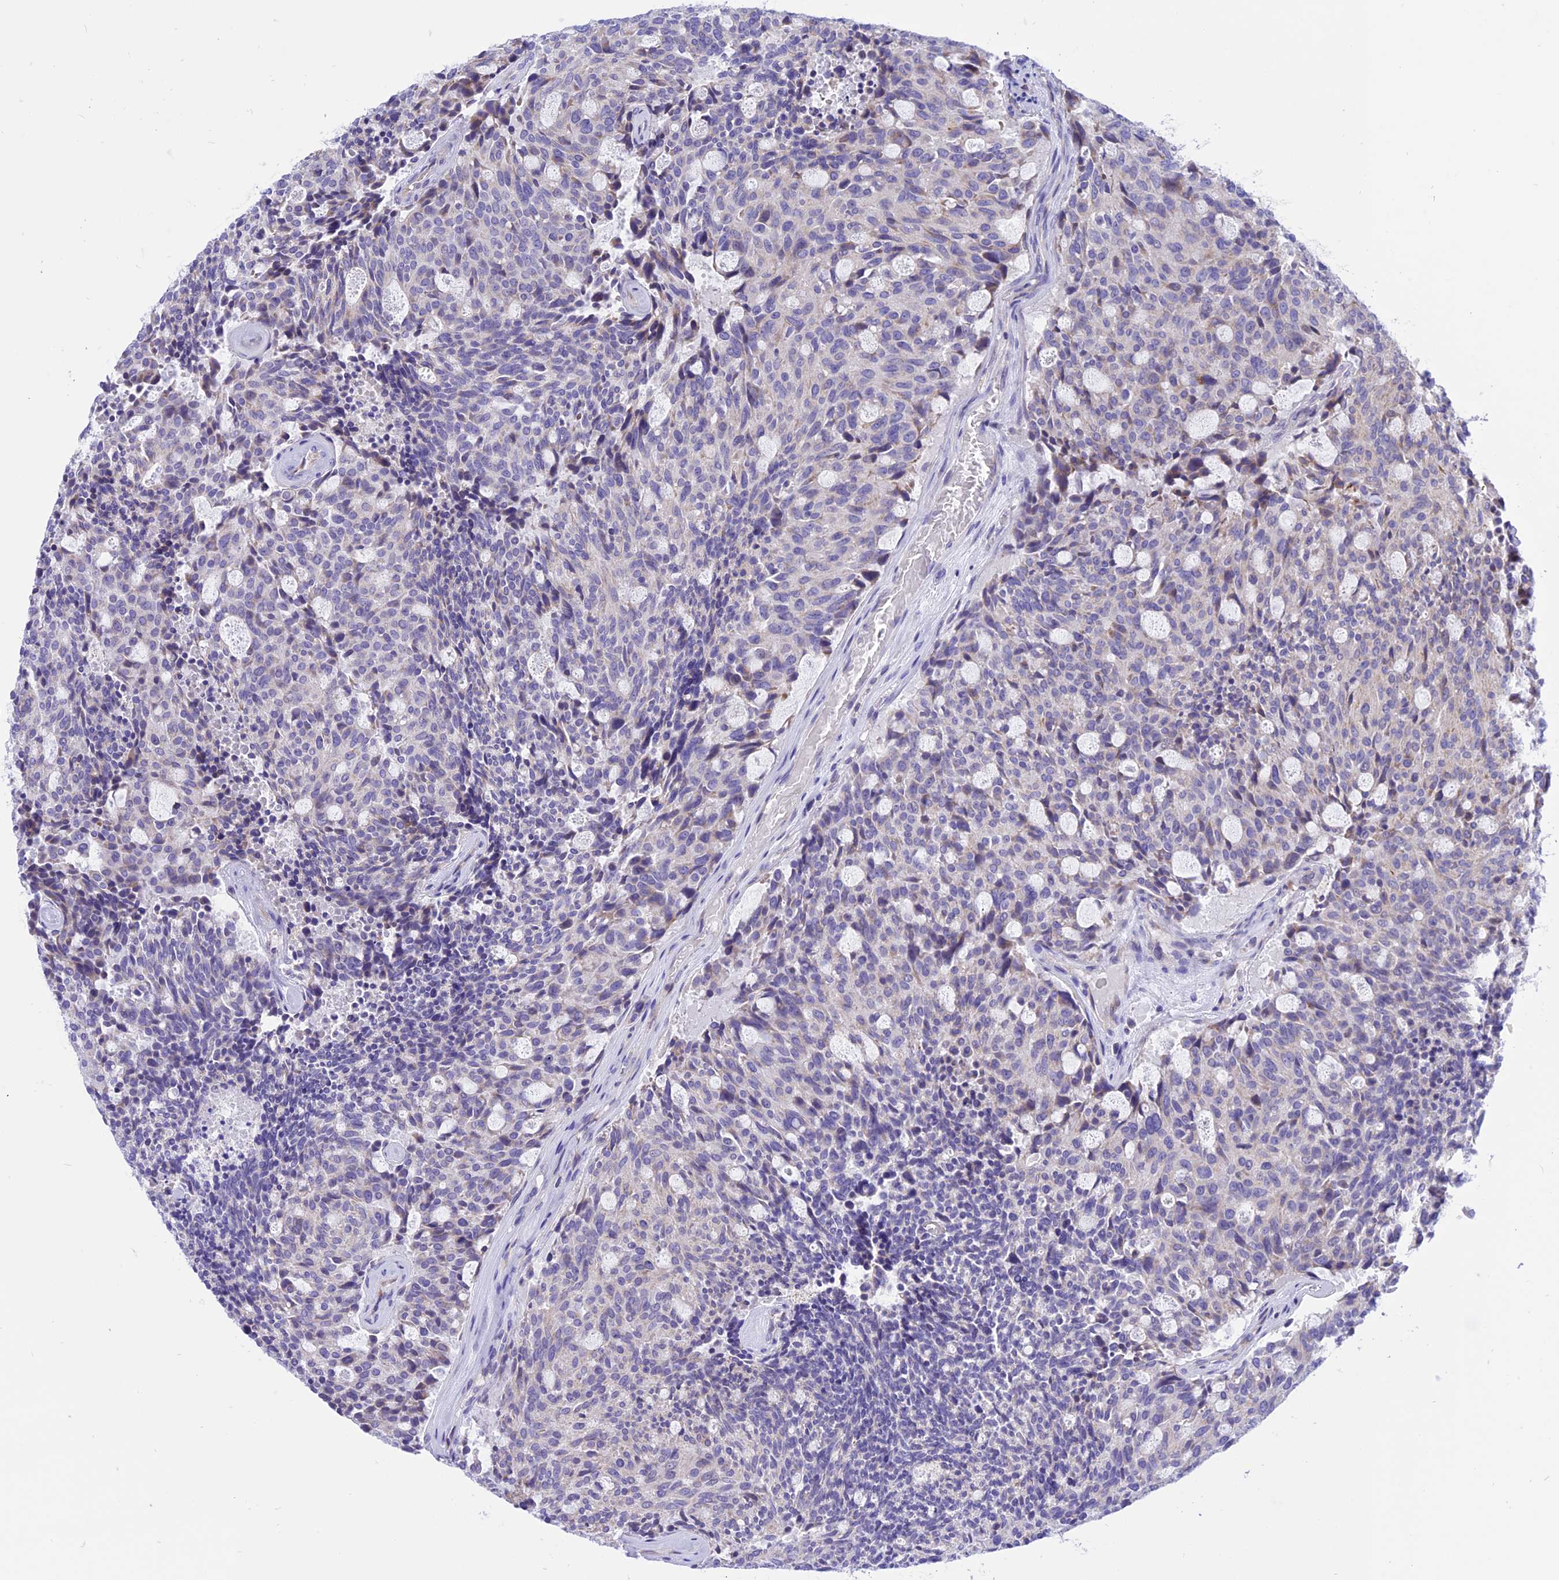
{"staining": {"intensity": "negative", "quantity": "none", "location": "none"}, "tissue": "carcinoid", "cell_type": "Tumor cells", "image_type": "cancer", "snomed": [{"axis": "morphology", "description": "Carcinoid, malignant, NOS"}, {"axis": "topography", "description": "Pancreas"}], "caption": "The micrograph reveals no staining of tumor cells in carcinoid.", "gene": "ARMCX6", "patient": {"sex": "female", "age": 54}}